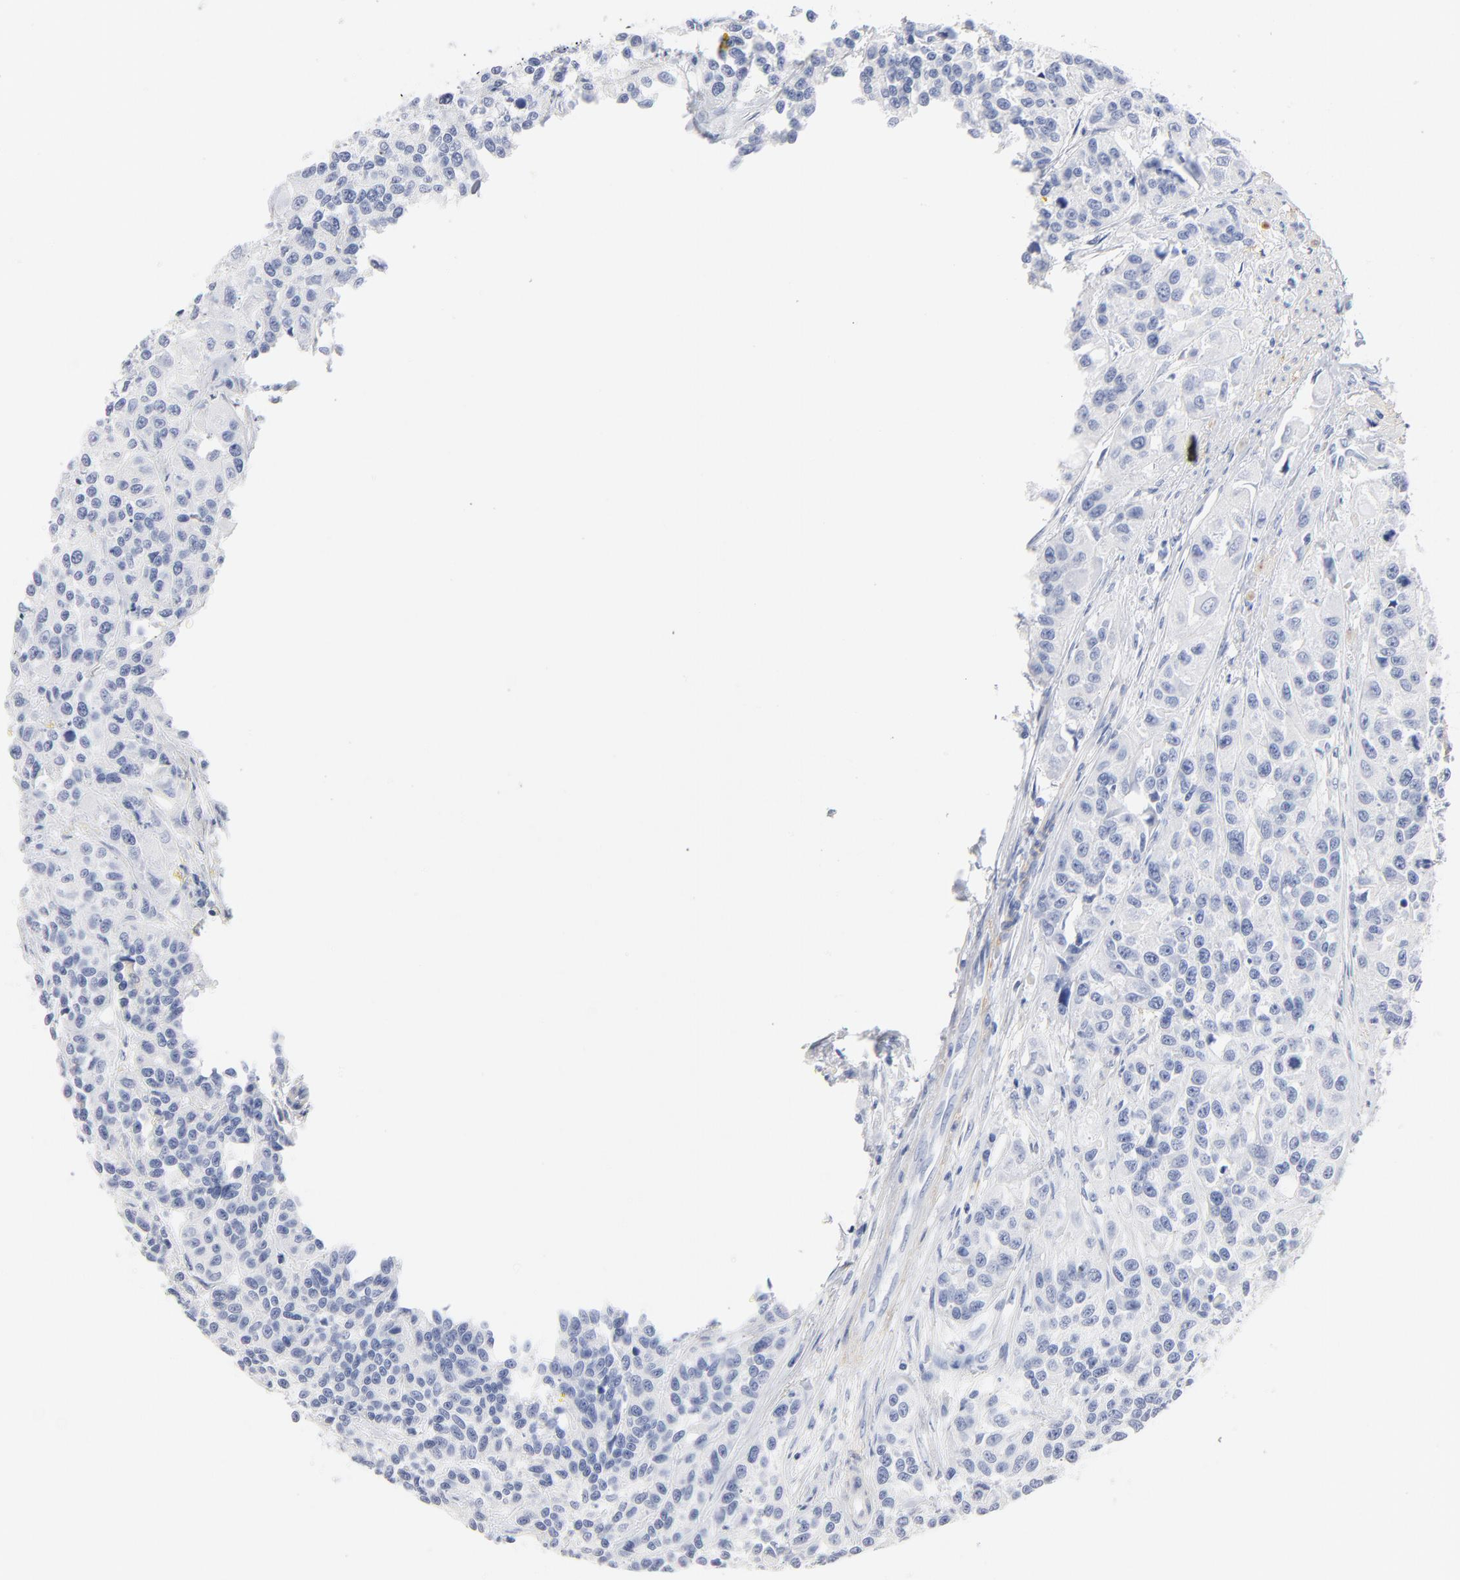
{"staining": {"intensity": "negative", "quantity": "none", "location": "none"}, "tissue": "urothelial cancer", "cell_type": "Tumor cells", "image_type": "cancer", "snomed": [{"axis": "morphology", "description": "Urothelial carcinoma, High grade"}, {"axis": "topography", "description": "Urinary bladder"}], "caption": "Urothelial carcinoma (high-grade) was stained to show a protein in brown. There is no significant positivity in tumor cells.", "gene": "AGTR1", "patient": {"sex": "female", "age": 81}}